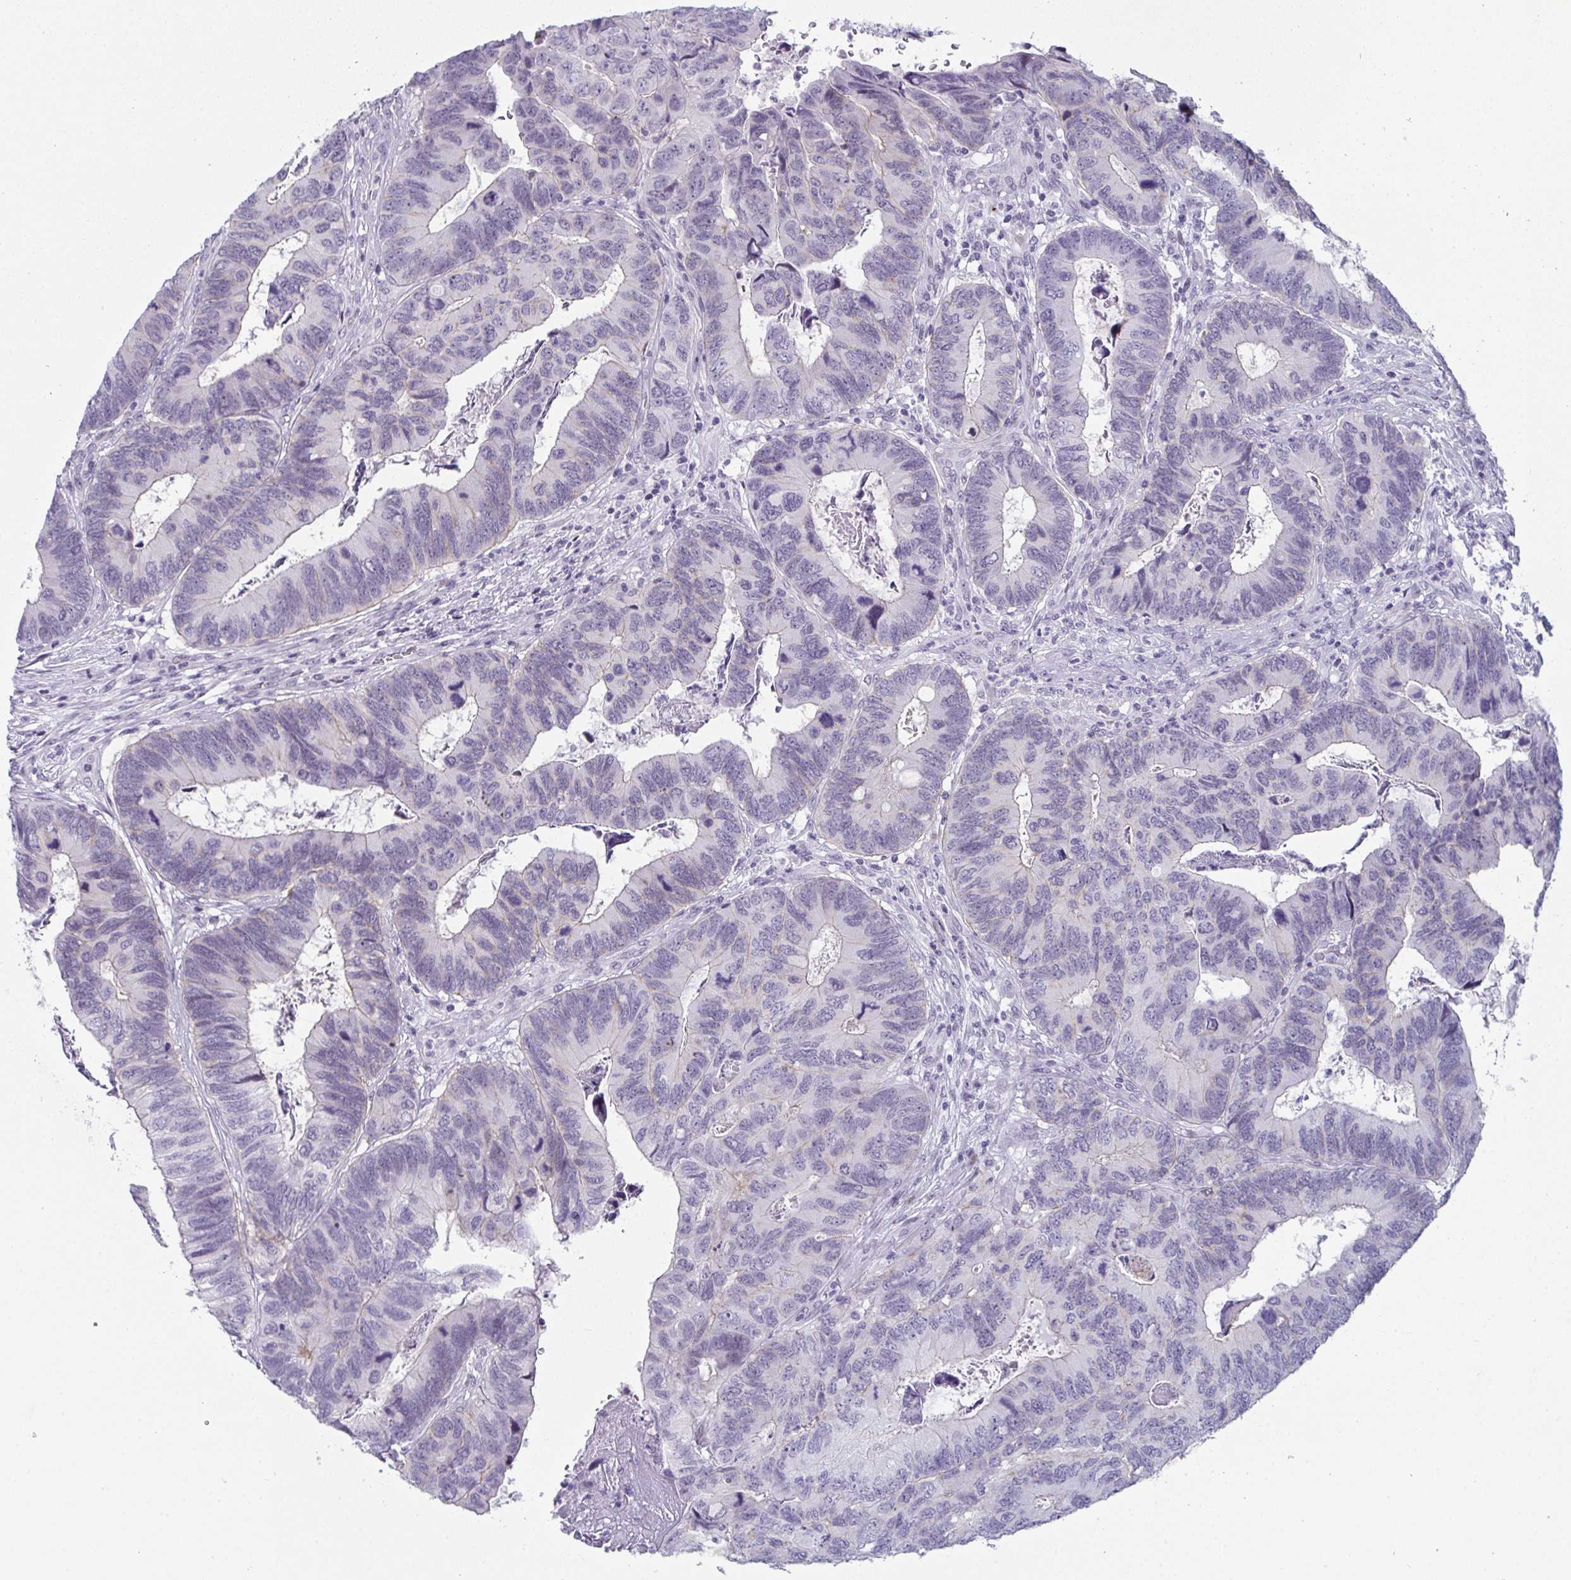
{"staining": {"intensity": "negative", "quantity": "none", "location": "none"}, "tissue": "colorectal cancer", "cell_type": "Tumor cells", "image_type": "cancer", "snomed": [{"axis": "morphology", "description": "Adenocarcinoma, NOS"}, {"axis": "topography", "description": "Colon"}], "caption": "Immunohistochemical staining of colorectal cancer (adenocarcinoma) shows no significant positivity in tumor cells.", "gene": "VSIG10L", "patient": {"sex": "female", "age": 67}}